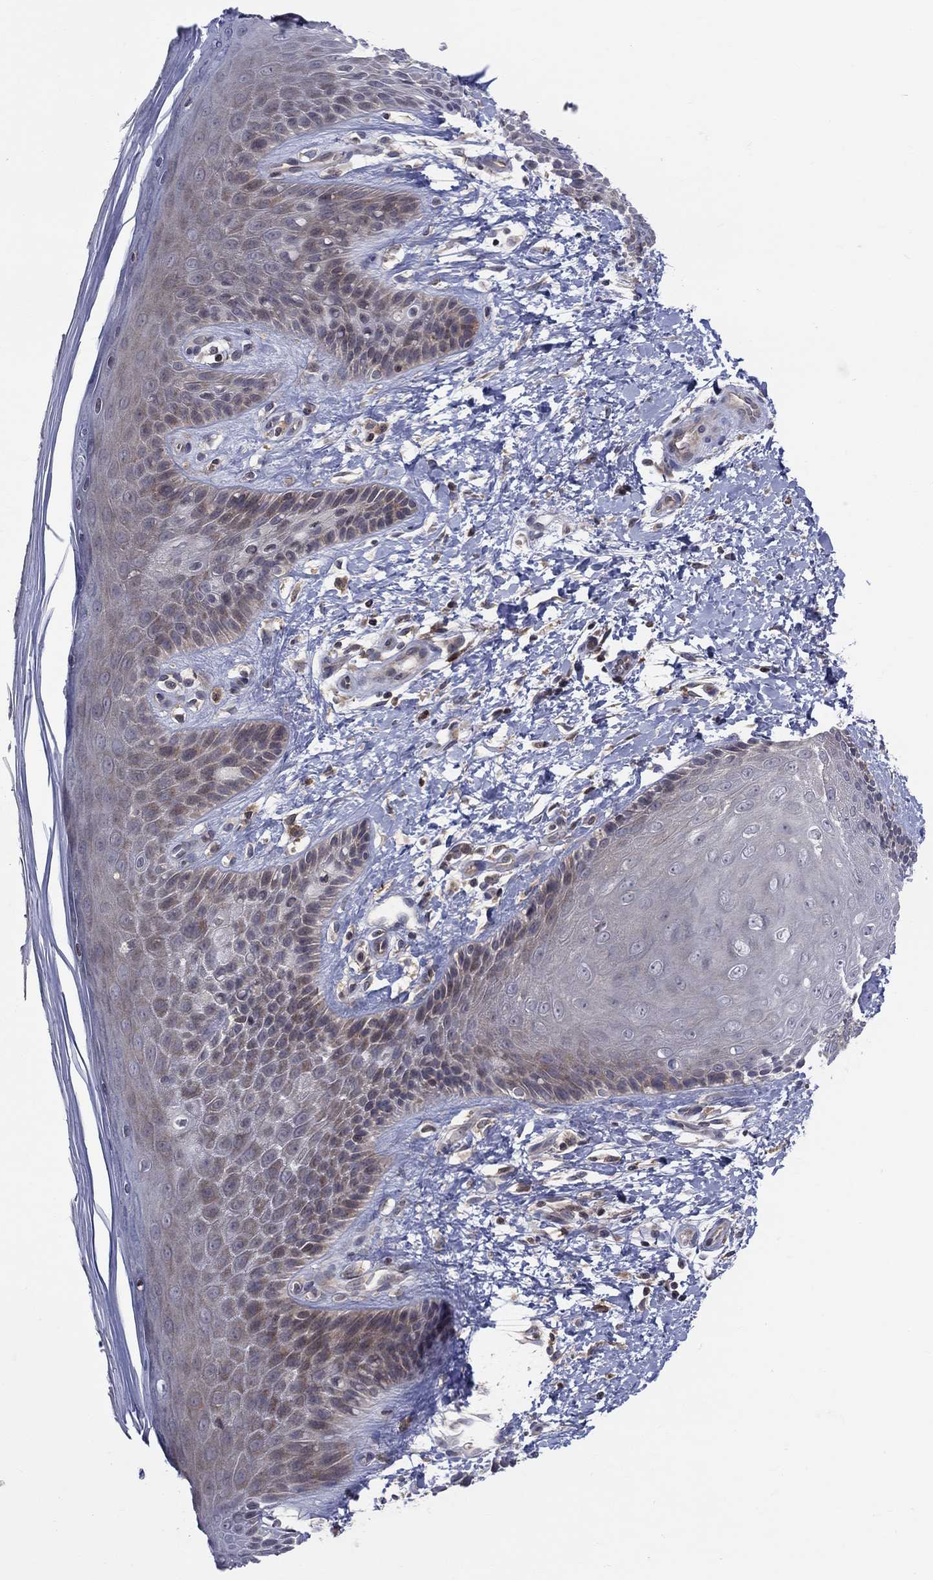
{"staining": {"intensity": "weak", "quantity": "<25%", "location": "cytoplasmic/membranous"}, "tissue": "skin", "cell_type": "Epidermal cells", "image_type": "normal", "snomed": [{"axis": "morphology", "description": "Normal tissue, NOS"}, {"axis": "topography", "description": "Anal"}], "caption": "Skin was stained to show a protein in brown. There is no significant staining in epidermal cells. (Brightfield microscopy of DAB (3,3'-diaminobenzidine) immunohistochemistry (IHC) at high magnification).", "gene": "ZNHIT3", "patient": {"sex": "male", "age": 36}}